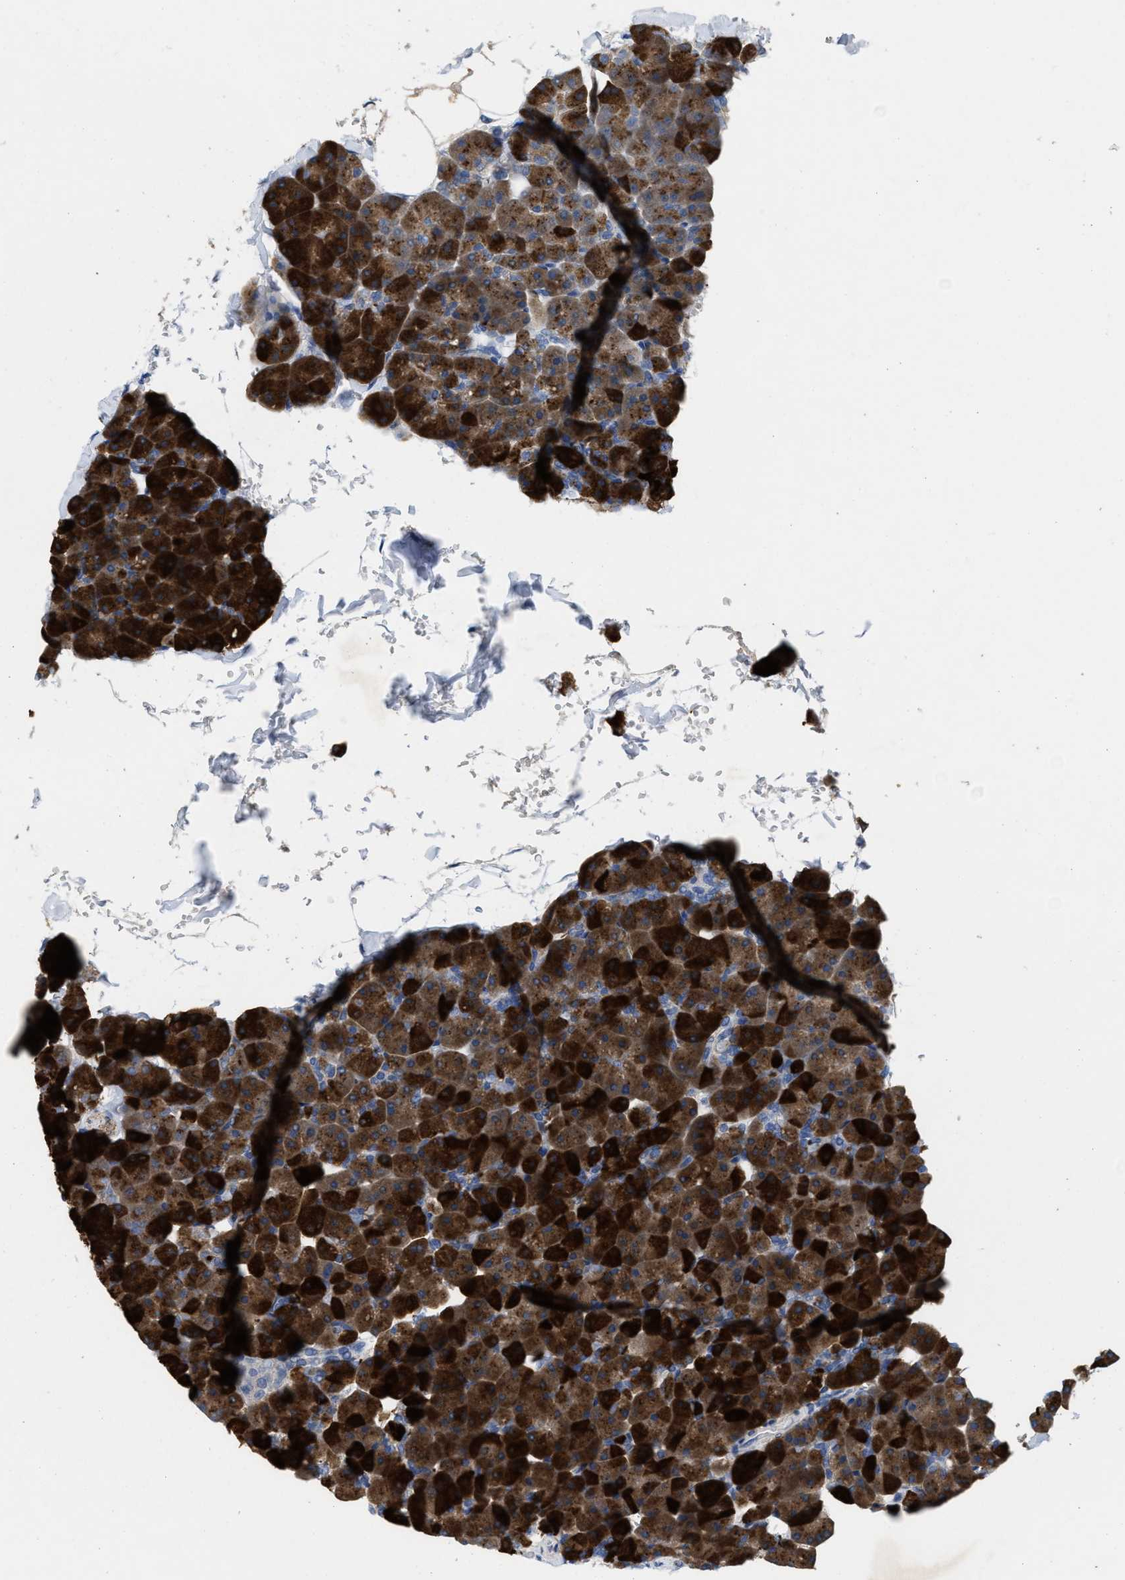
{"staining": {"intensity": "strong", "quantity": ">75%", "location": "cytoplasmic/membranous"}, "tissue": "pancreas", "cell_type": "Exocrine glandular cells", "image_type": "normal", "snomed": [{"axis": "morphology", "description": "Normal tissue, NOS"}, {"axis": "topography", "description": "Pancreas"}], "caption": "Brown immunohistochemical staining in normal human pancreas demonstrates strong cytoplasmic/membranous expression in approximately >75% of exocrine glandular cells. Using DAB (brown) and hematoxylin (blue) stains, captured at high magnification using brightfield microscopy.", "gene": "CPA2", "patient": {"sex": "male", "age": 35}}